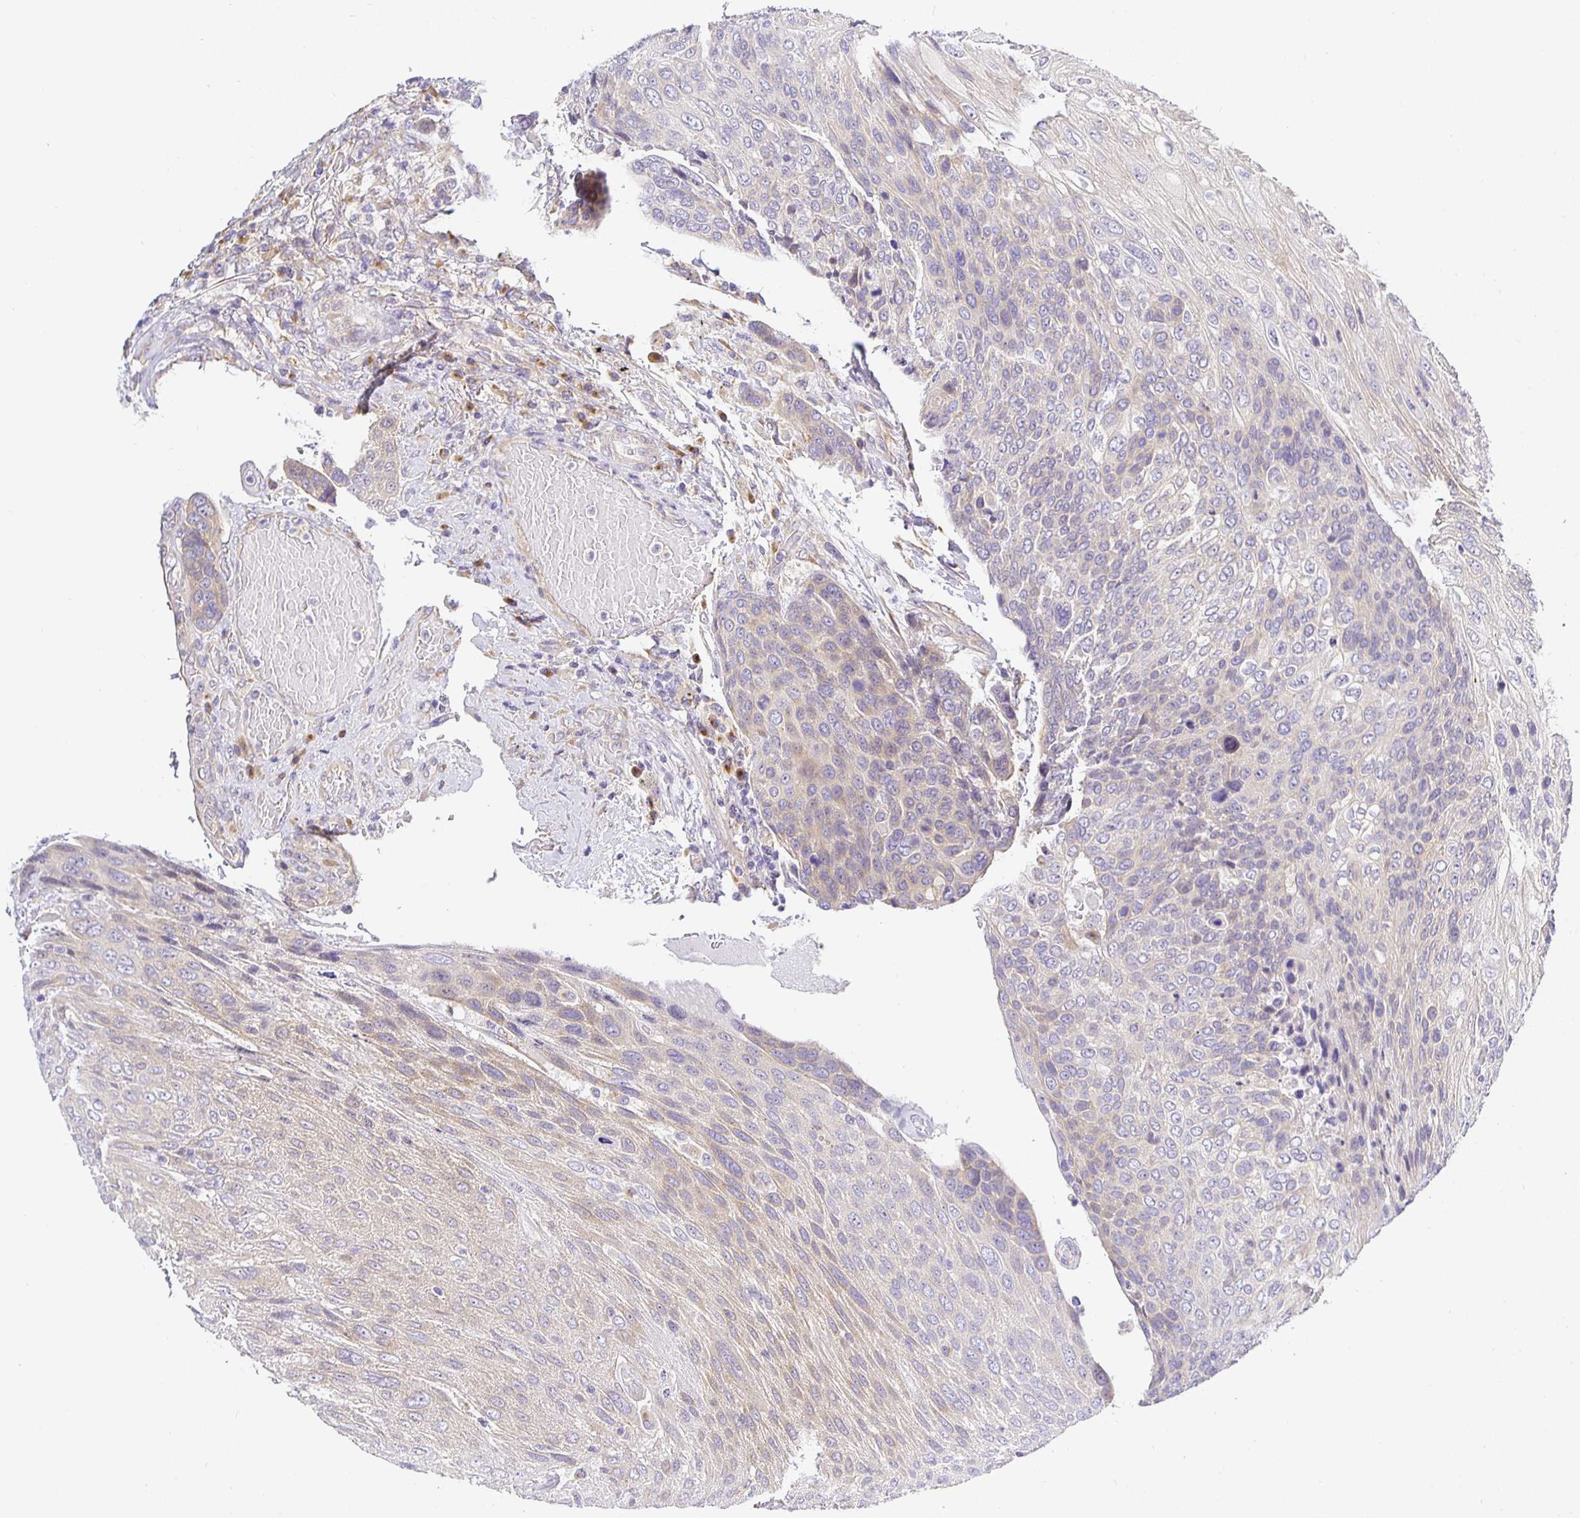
{"staining": {"intensity": "weak", "quantity": "25%-75%", "location": "cytoplasmic/membranous"}, "tissue": "urothelial cancer", "cell_type": "Tumor cells", "image_type": "cancer", "snomed": [{"axis": "morphology", "description": "Urothelial carcinoma, High grade"}, {"axis": "topography", "description": "Urinary bladder"}], "caption": "The image demonstrates a brown stain indicating the presence of a protein in the cytoplasmic/membranous of tumor cells in urothelial carcinoma (high-grade). The staining was performed using DAB, with brown indicating positive protein expression. Nuclei are stained blue with hematoxylin.", "gene": "OPALIN", "patient": {"sex": "female", "age": 70}}